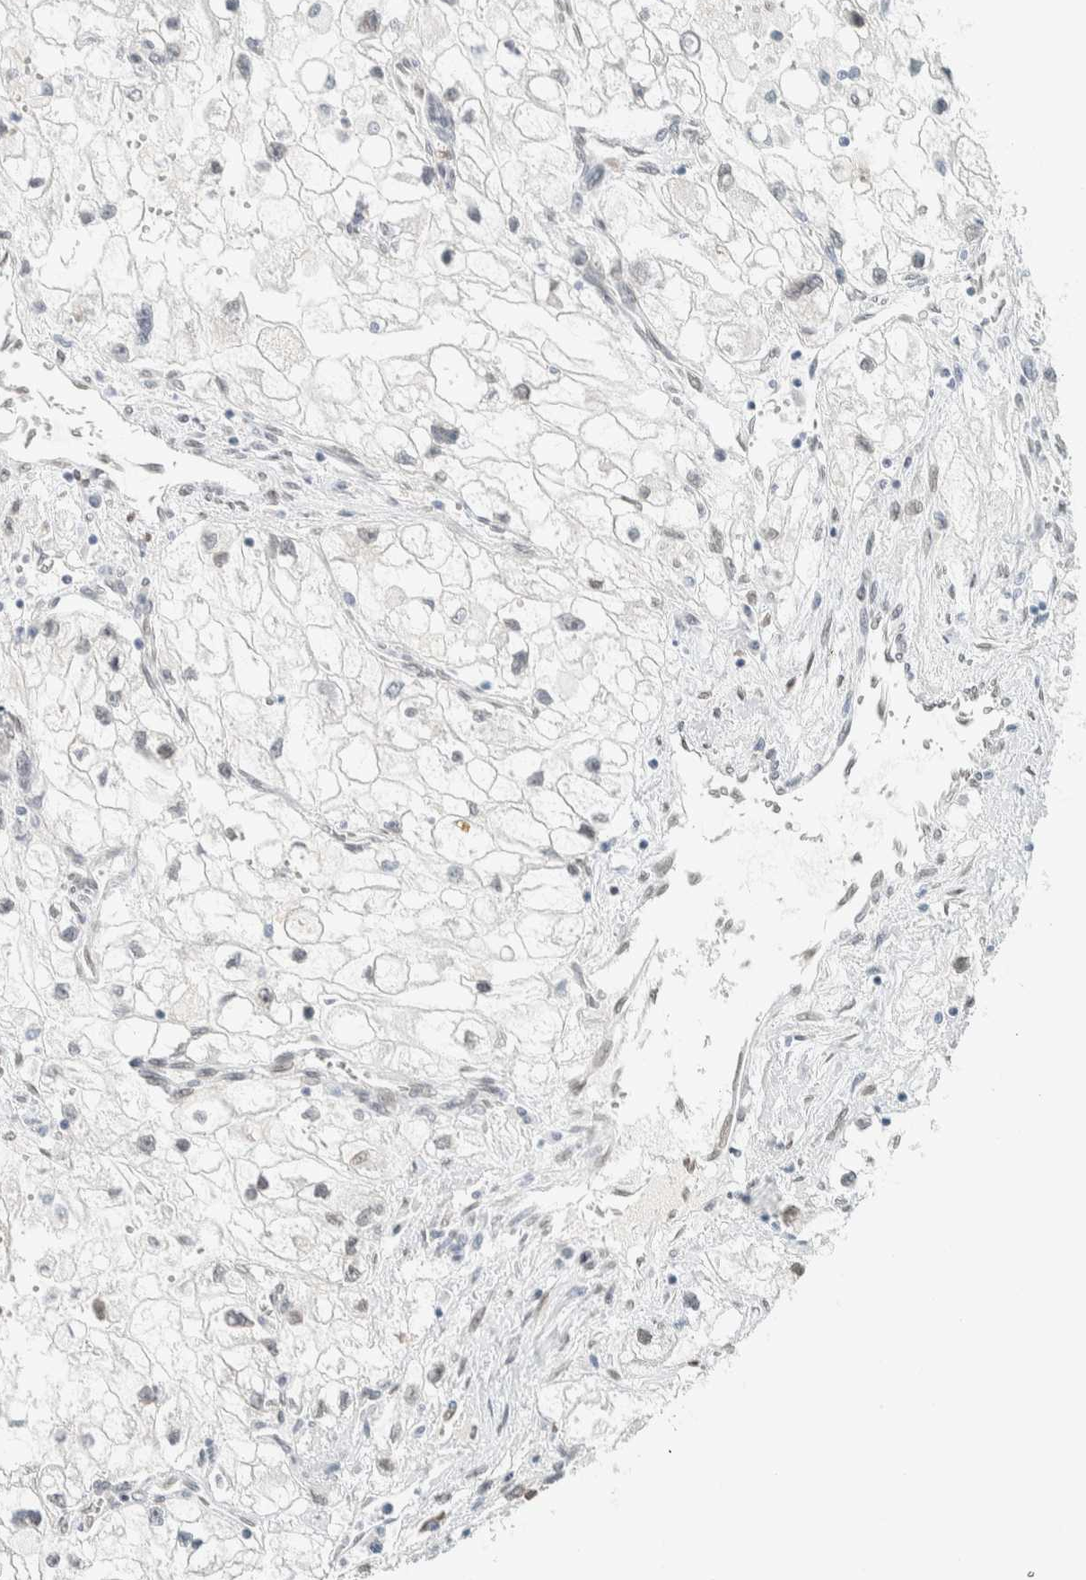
{"staining": {"intensity": "negative", "quantity": "none", "location": "none"}, "tissue": "renal cancer", "cell_type": "Tumor cells", "image_type": "cancer", "snomed": [{"axis": "morphology", "description": "Adenocarcinoma, NOS"}, {"axis": "topography", "description": "Kidney"}], "caption": "The IHC photomicrograph has no significant expression in tumor cells of renal cancer (adenocarcinoma) tissue.", "gene": "C1QTNF12", "patient": {"sex": "female", "age": 70}}